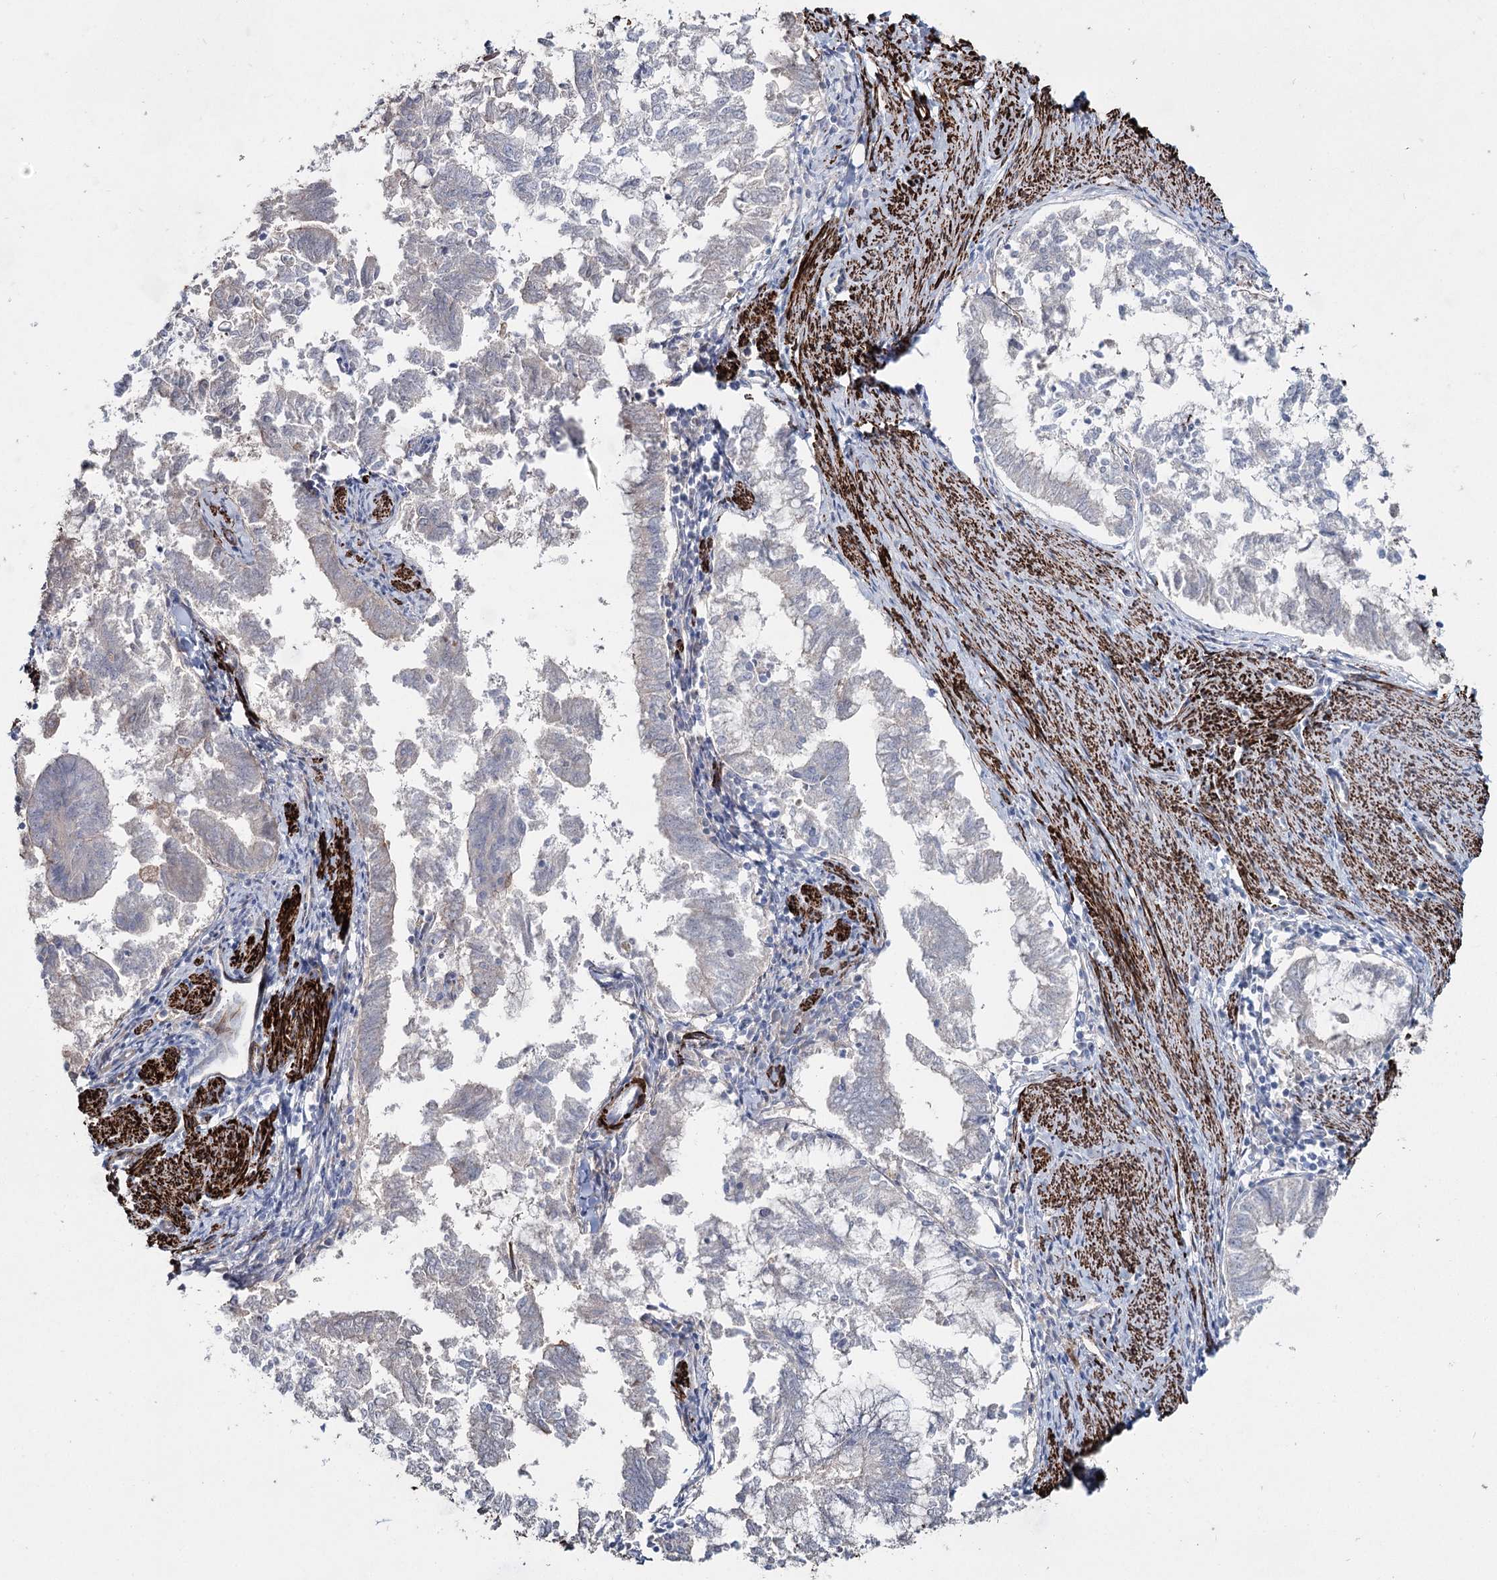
{"staining": {"intensity": "negative", "quantity": "none", "location": "none"}, "tissue": "endometrial cancer", "cell_type": "Tumor cells", "image_type": "cancer", "snomed": [{"axis": "morphology", "description": "Adenocarcinoma, NOS"}, {"axis": "topography", "description": "Endometrium"}], "caption": "Endometrial adenocarcinoma was stained to show a protein in brown. There is no significant positivity in tumor cells. (DAB IHC visualized using brightfield microscopy, high magnification).", "gene": "SUMF1", "patient": {"sex": "female", "age": 79}}